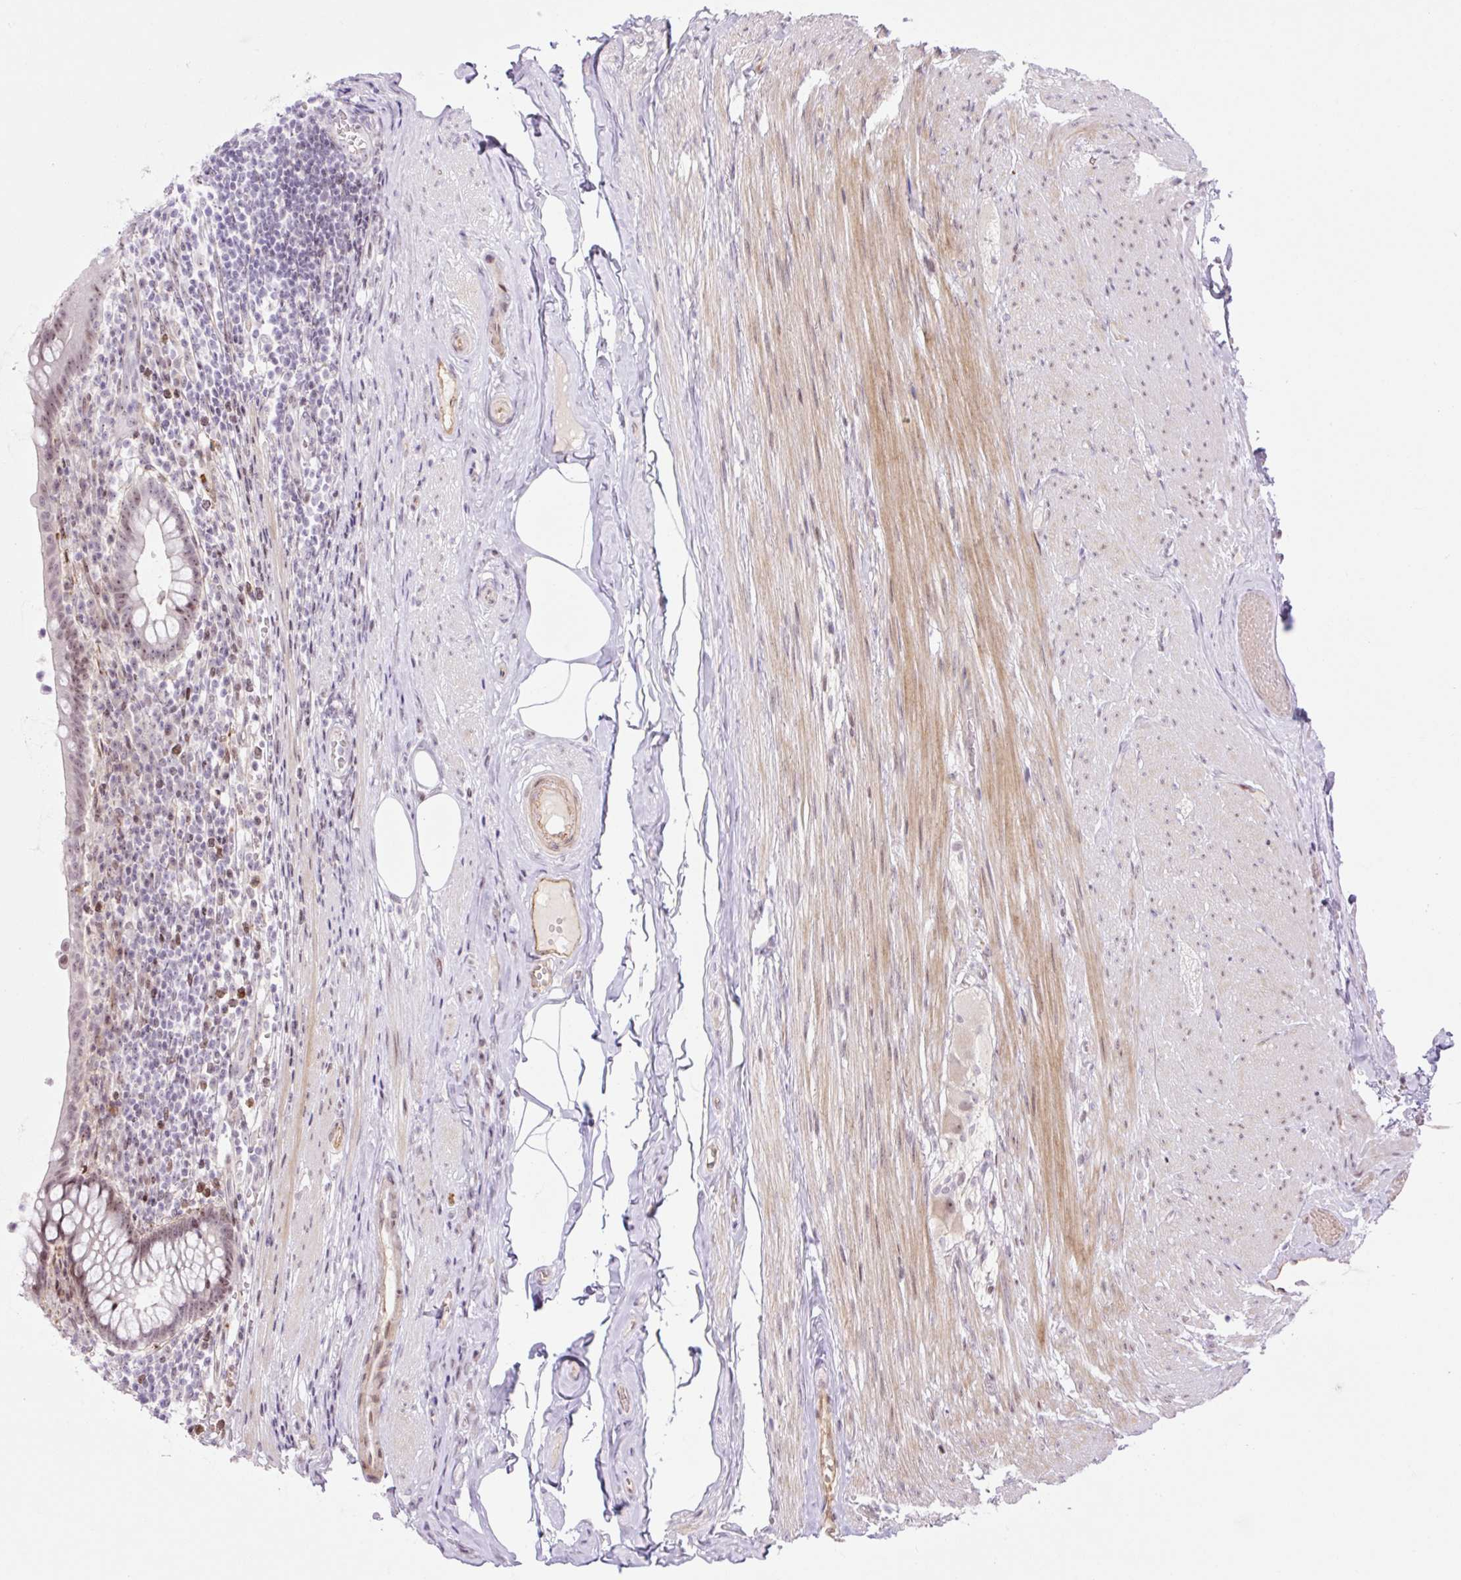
{"staining": {"intensity": "weak", "quantity": "25%-75%", "location": "nuclear"}, "tissue": "appendix", "cell_type": "Glandular cells", "image_type": "normal", "snomed": [{"axis": "morphology", "description": "Normal tissue, NOS"}, {"axis": "topography", "description": "Appendix"}], "caption": "Immunohistochemistry histopathology image of normal human appendix stained for a protein (brown), which demonstrates low levels of weak nuclear expression in about 25%-75% of glandular cells.", "gene": "ENSG00000268750", "patient": {"sex": "female", "age": 56}}